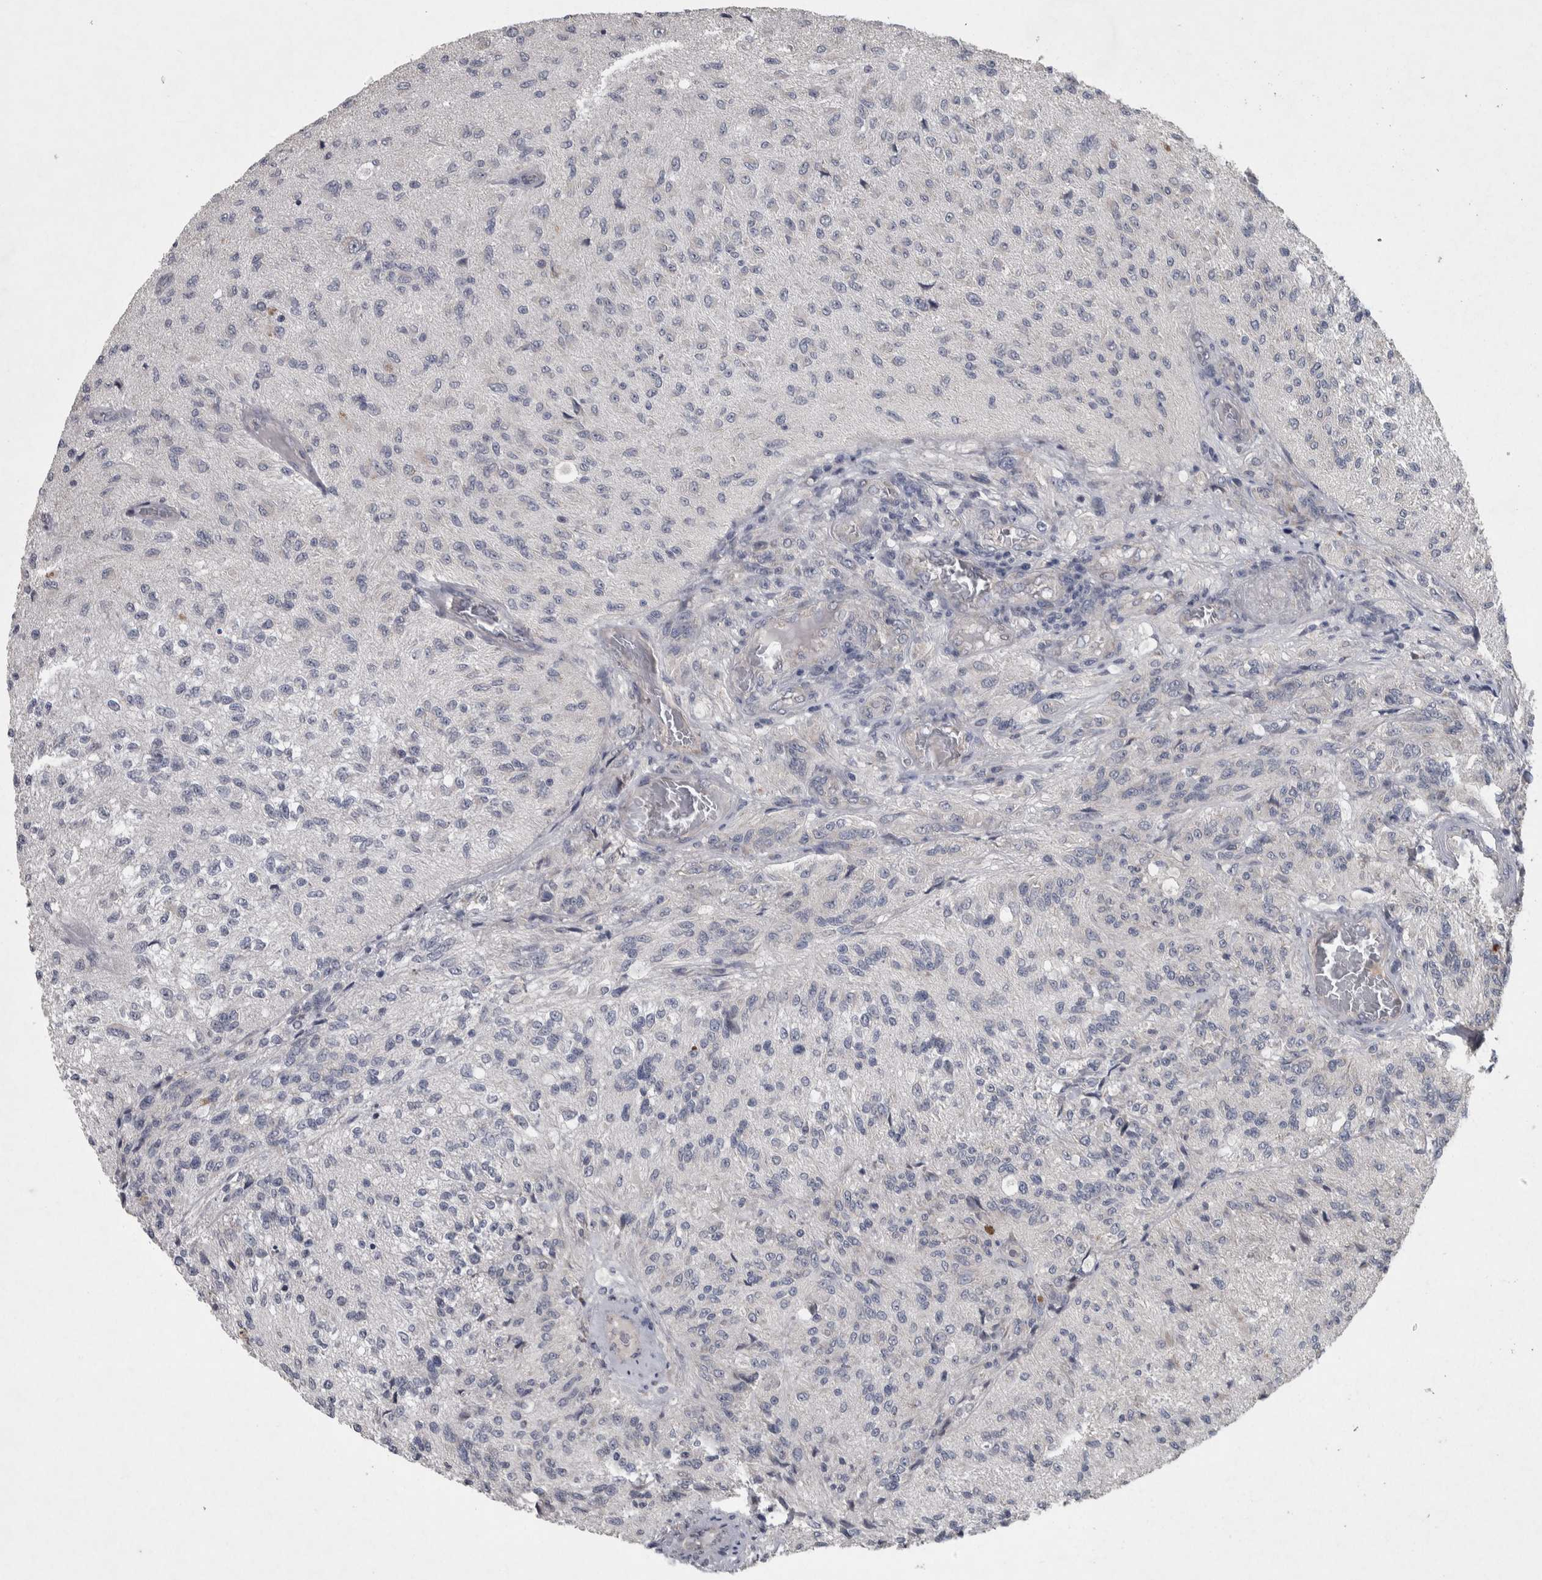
{"staining": {"intensity": "negative", "quantity": "none", "location": "none"}, "tissue": "glioma", "cell_type": "Tumor cells", "image_type": "cancer", "snomed": [{"axis": "morphology", "description": "Normal tissue, NOS"}, {"axis": "morphology", "description": "Glioma, malignant, High grade"}, {"axis": "topography", "description": "Cerebral cortex"}], "caption": "Immunohistochemistry of malignant glioma (high-grade) reveals no positivity in tumor cells.", "gene": "SRP68", "patient": {"sex": "male", "age": 77}}